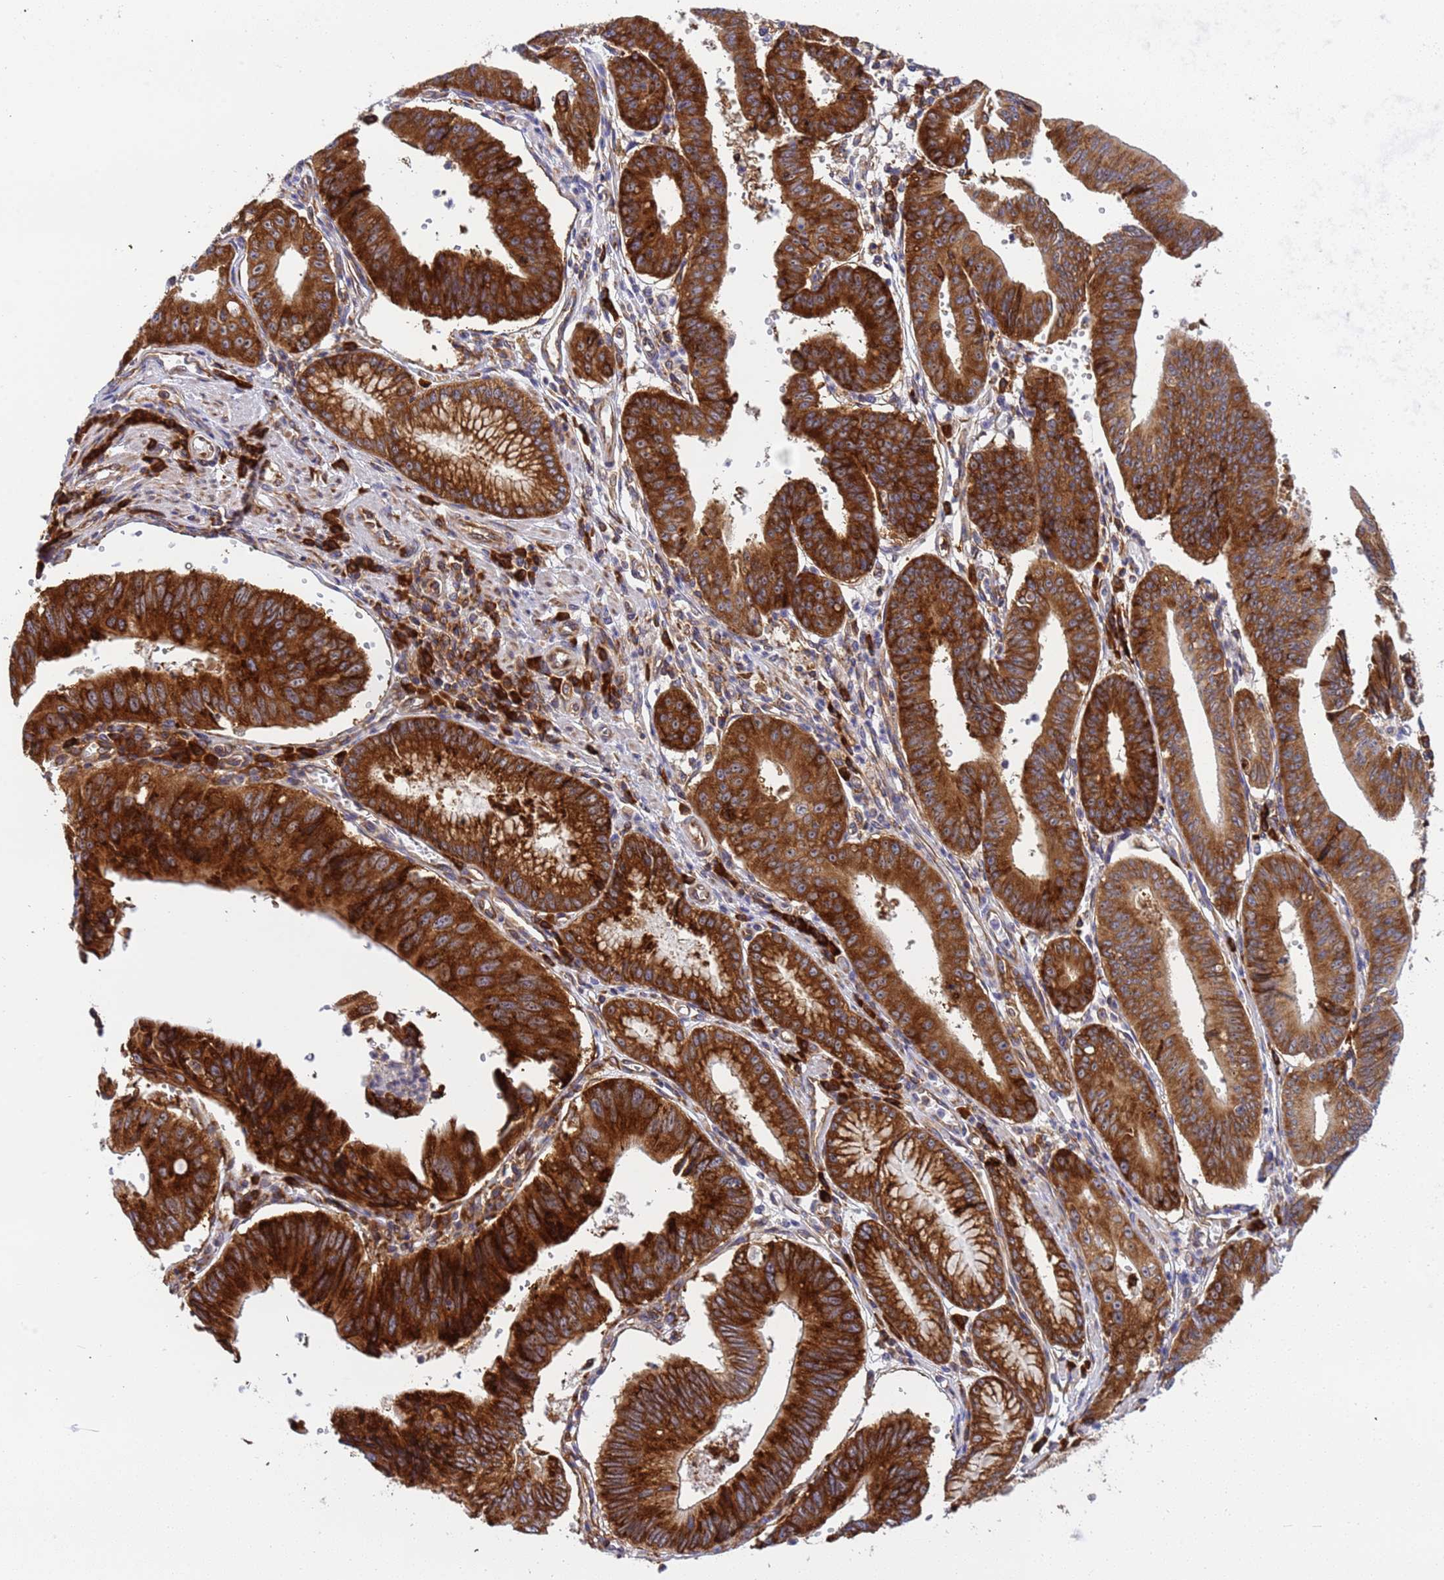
{"staining": {"intensity": "strong", "quantity": ">75%", "location": "cytoplasmic/membranous"}, "tissue": "stomach cancer", "cell_type": "Tumor cells", "image_type": "cancer", "snomed": [{"axis": "morphology", "description": "Adenocarcinoma, NOS"}, {"axis": "topography", "description": "Stomach"}], "caption": "Approximately >75% of tumor cells in stomach cancer exhibit strong cytoplasmic/membranous protein staining as visualized by brown immunohistochemical staining.", "gene": "RPL36", "patient": {"sex": "male", "age": 59}}